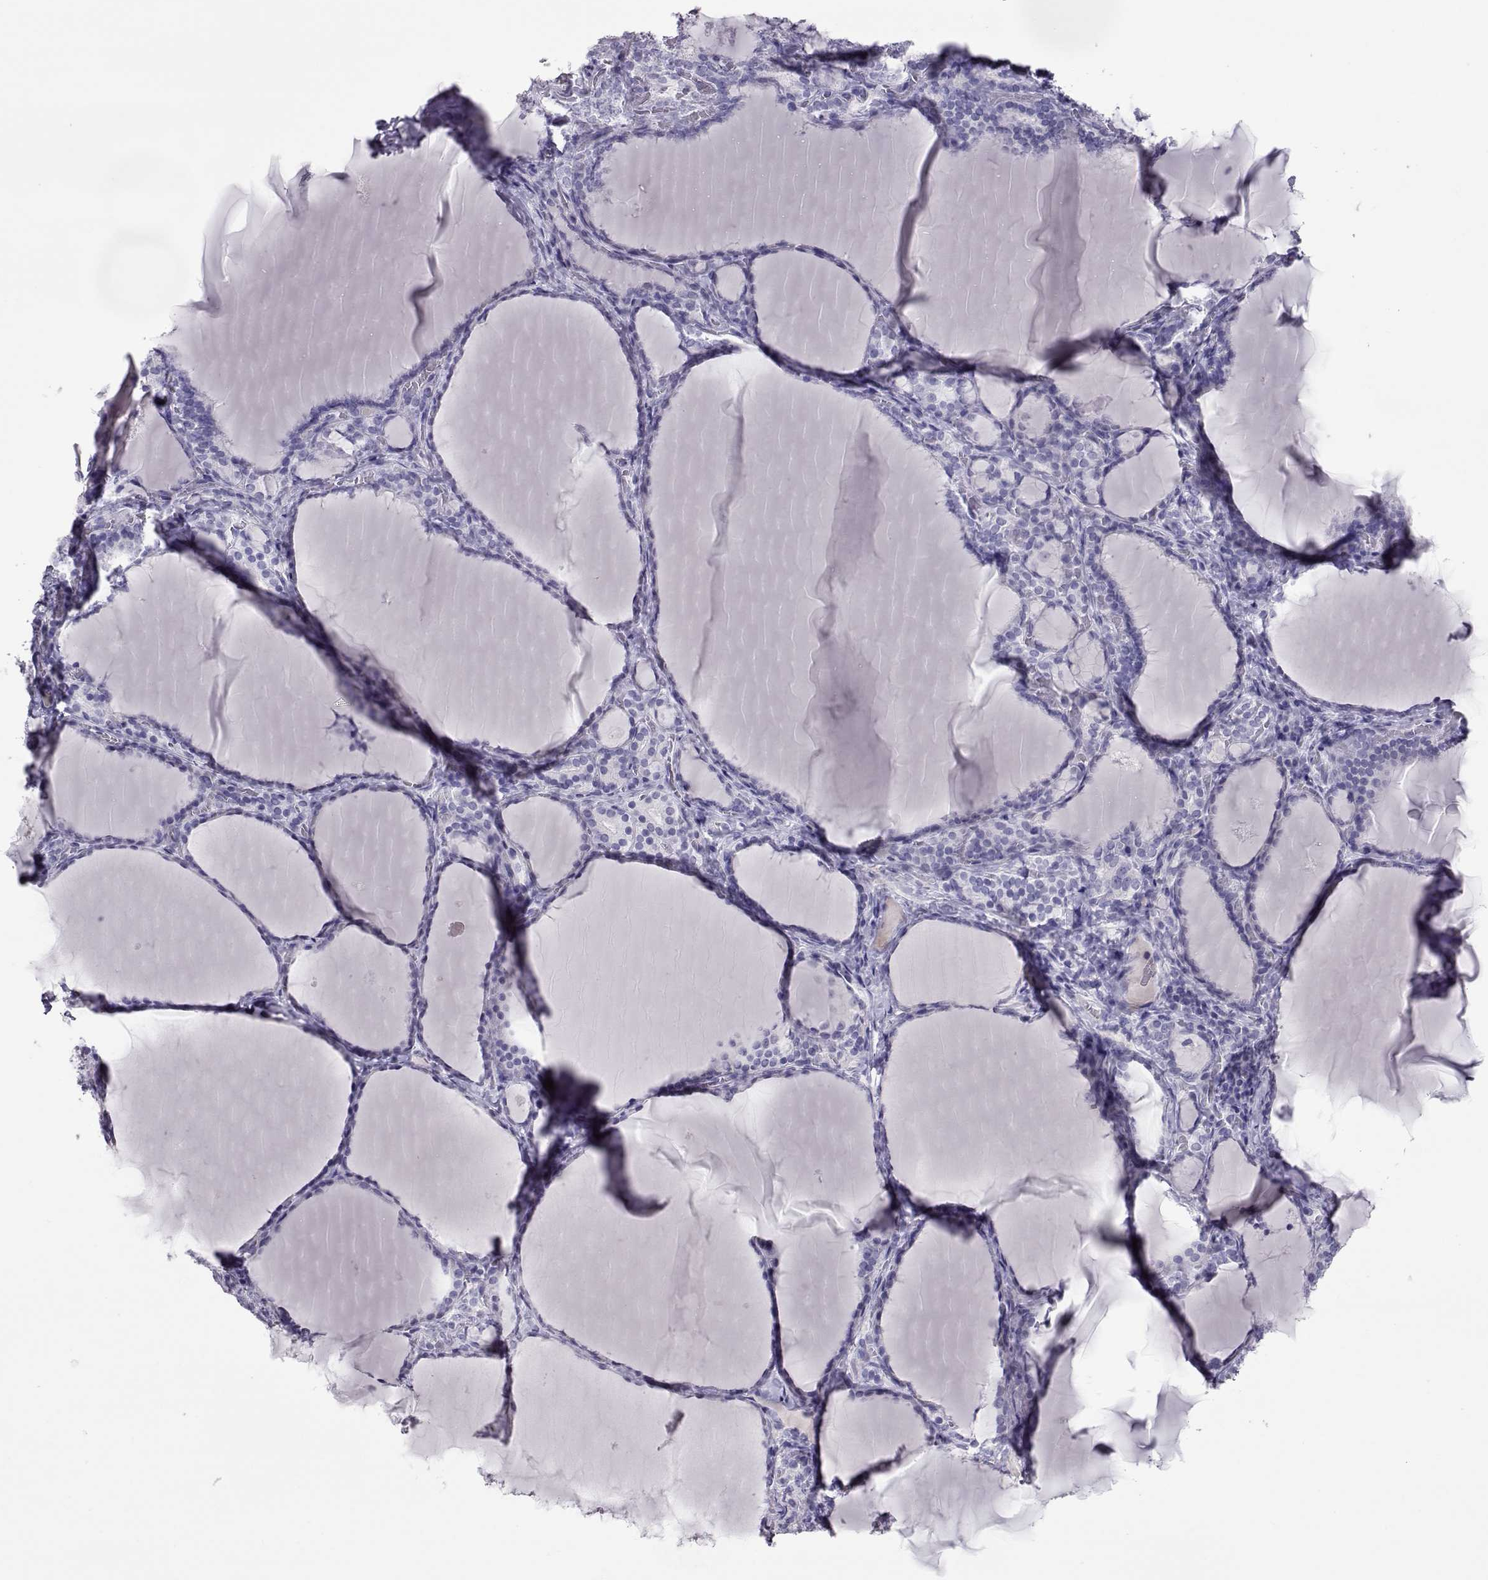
{"staining": {"intensity": "negative", "quantity": "none", "location": "none"}, "tissue": "thyroid gland", "cell_type": "Glandular cells", "image_type": "normal", "snomed": [{"axis": "morphology", "description": "Normal tissue, NOS"}, {"axis": "morphology", "description": "Hyperplasia, NOS"}, {"axis": "topography", "description": "Thyroid gland"}], "caption": "High power microscopy histopathology image of an immunohistochemistry micrograph of benign thyroid gland, revealing no significant positivity in glandular cells.", "gene": "PMCH", "patient": {"sex": "female", "age": 27}}